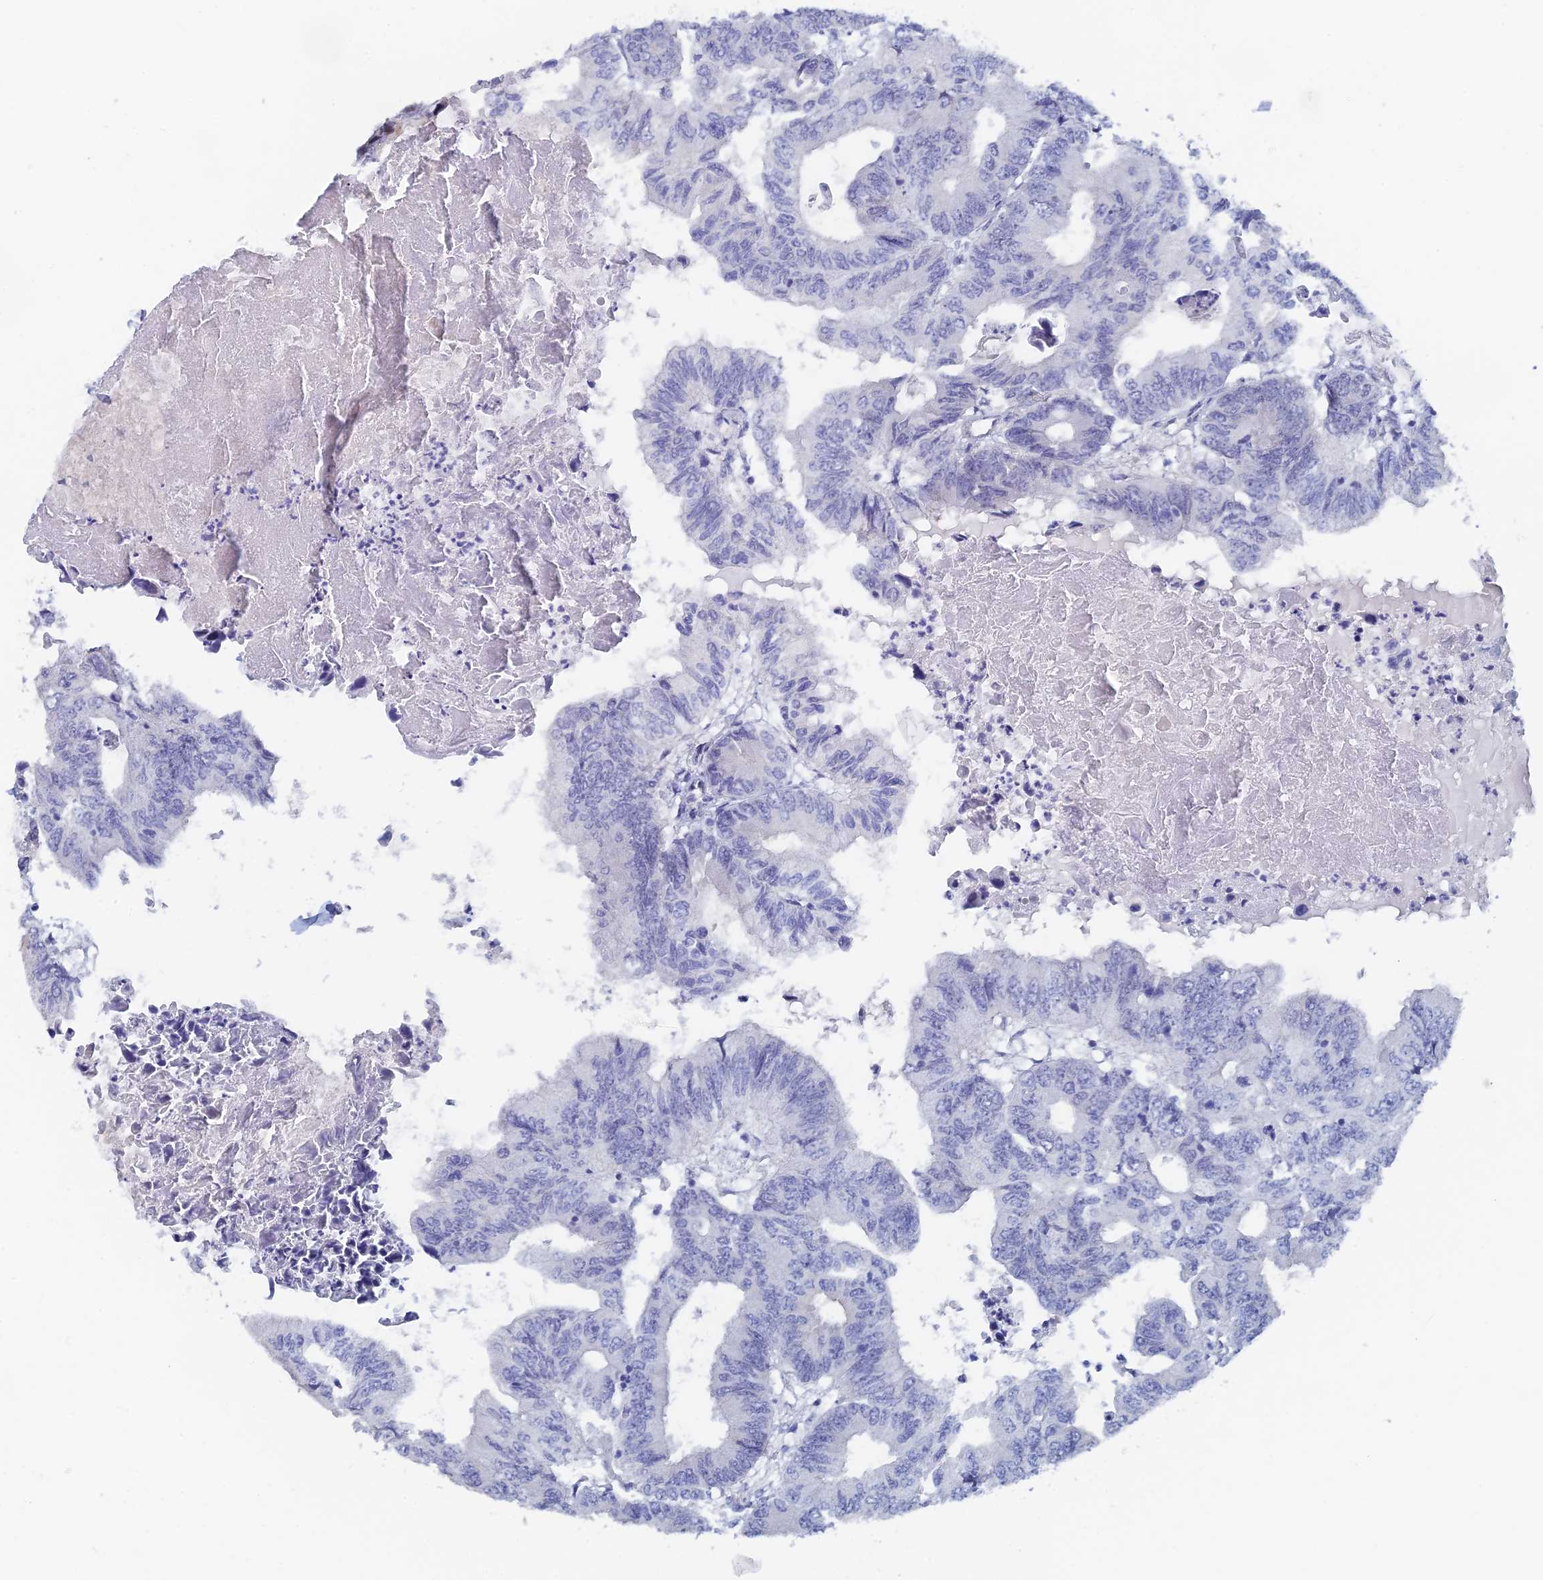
{"staining": {"intensity": "negative", "quantity": "none", "location": "none"}, "tissue": "colorectal cancer", "cell_type": "Tumor cells", "image_type": "cancer", "snomed": [{"axis": "morphology", "description": "Adenocarcinoma, NOS"}, {"axis": "topography", "description": "Colon"}], "caption": "Tumor cells show no significant positivity in adenocarcinoma (colorectal).", "gene": "DRGX", "patient": {"sex": "male", "age": 85}}